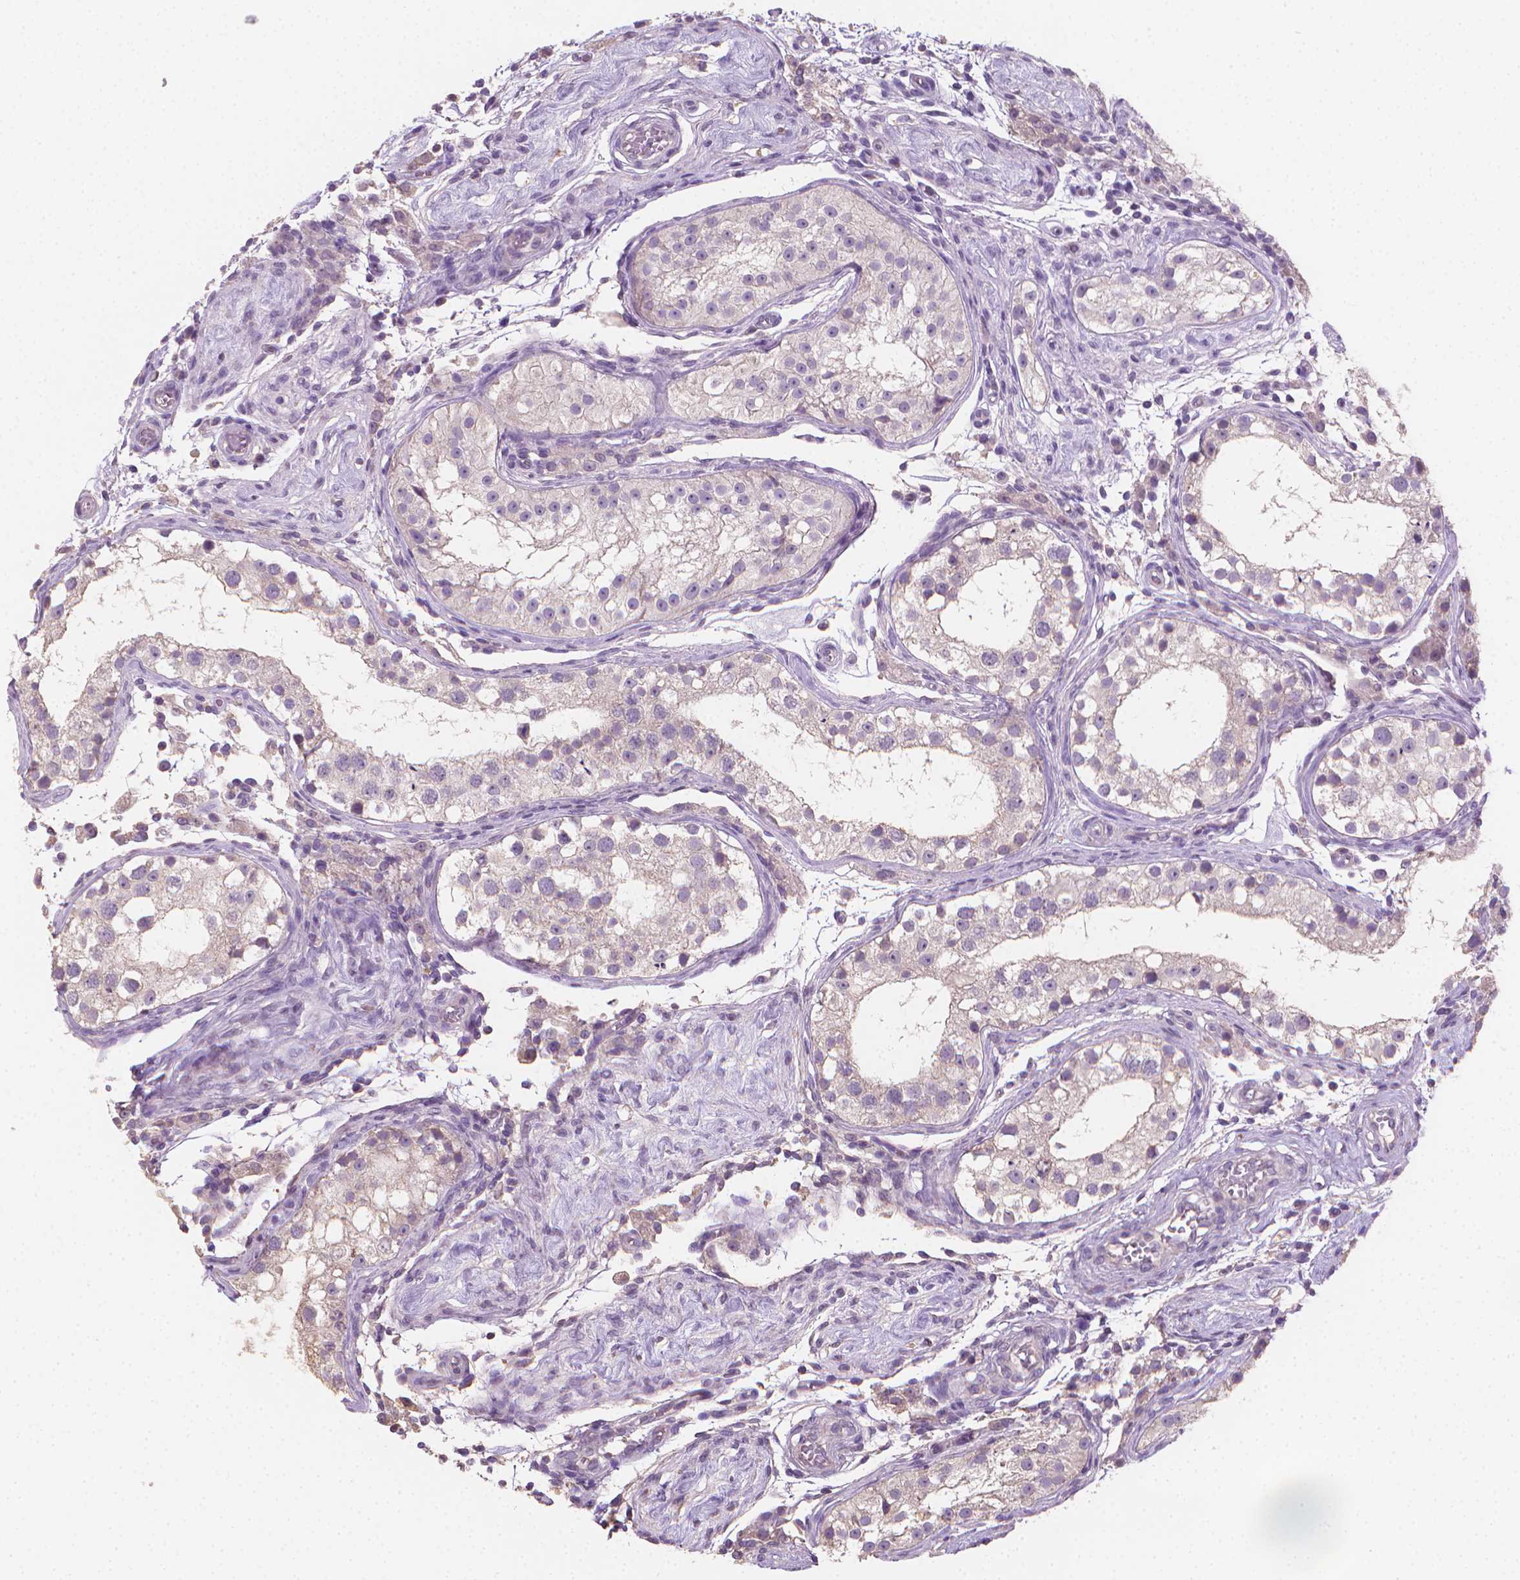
{"staining": {"intensity": "negative", "quantity": "none", "location": "none"}, "tissue": "testis", "cell_type": "Cells in seminiferous ducts", "image_type": "normal", "snomed": [{"axis": "morphology", "description": "Normal tissue, NOS"}, {"axis": "morphology", "description": "Seminoma, NOS"}, {"axis": "topography", "description": "Testis"}], "caption": "This is an immunohistochemistry (IHC) micrograph of unremarkable human testis. There is no expression in cells in seminiferous ducts.", "gene": "CATIP", "patient": {"sex": "male", "age": 29}}